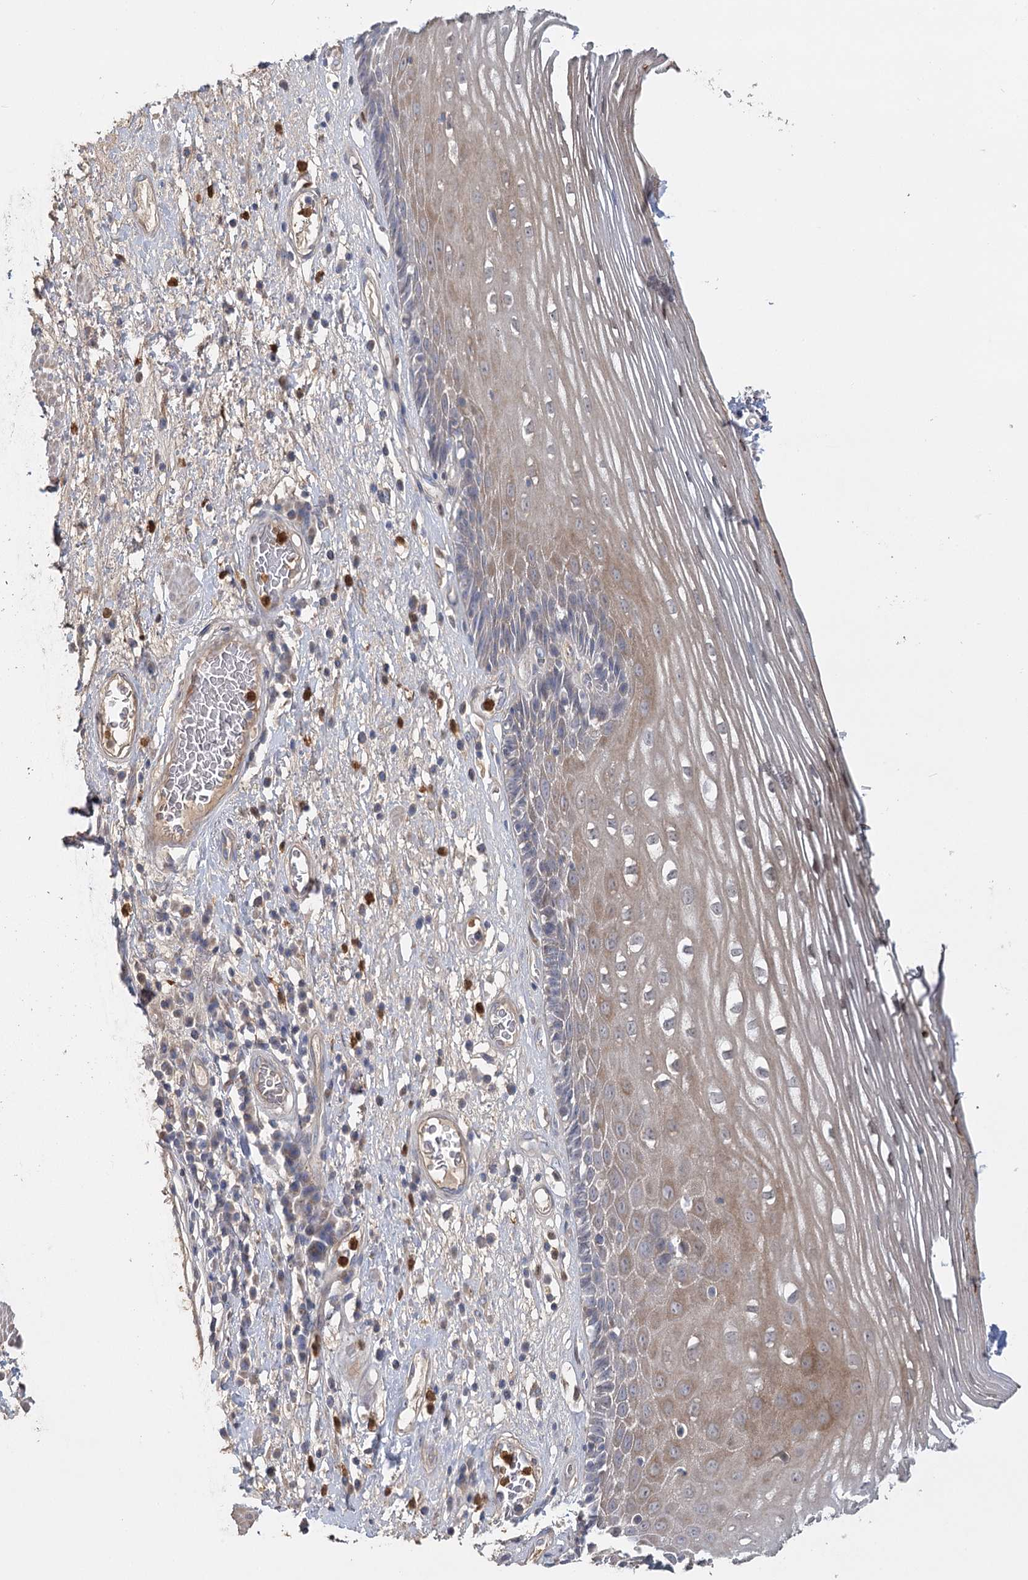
{"staining": {"intensity": "weak", "quantity": "25%-75%", "location": "cytoplasmic/membranous"}, "tissue": "esophagus", "cell_type": "Squamous epithelial cells", "image_type": "normal", "snomed": [{"axis": "morphology", "description": "Normal tissue, NOS"}, {"axis": "morphology", "description": "Adenocarcinoma, NOS"}, {"axis": "topography", "description": "Esophagus"}], "caption": "Human esophagus stained for a protein (brown) shows weak cytoplasmic/membranous positive positivity in about 25%-75% of squamous epithelial cells.", "gene": "EPB41L5", "patient": {"sex": "male", "age": 62}}